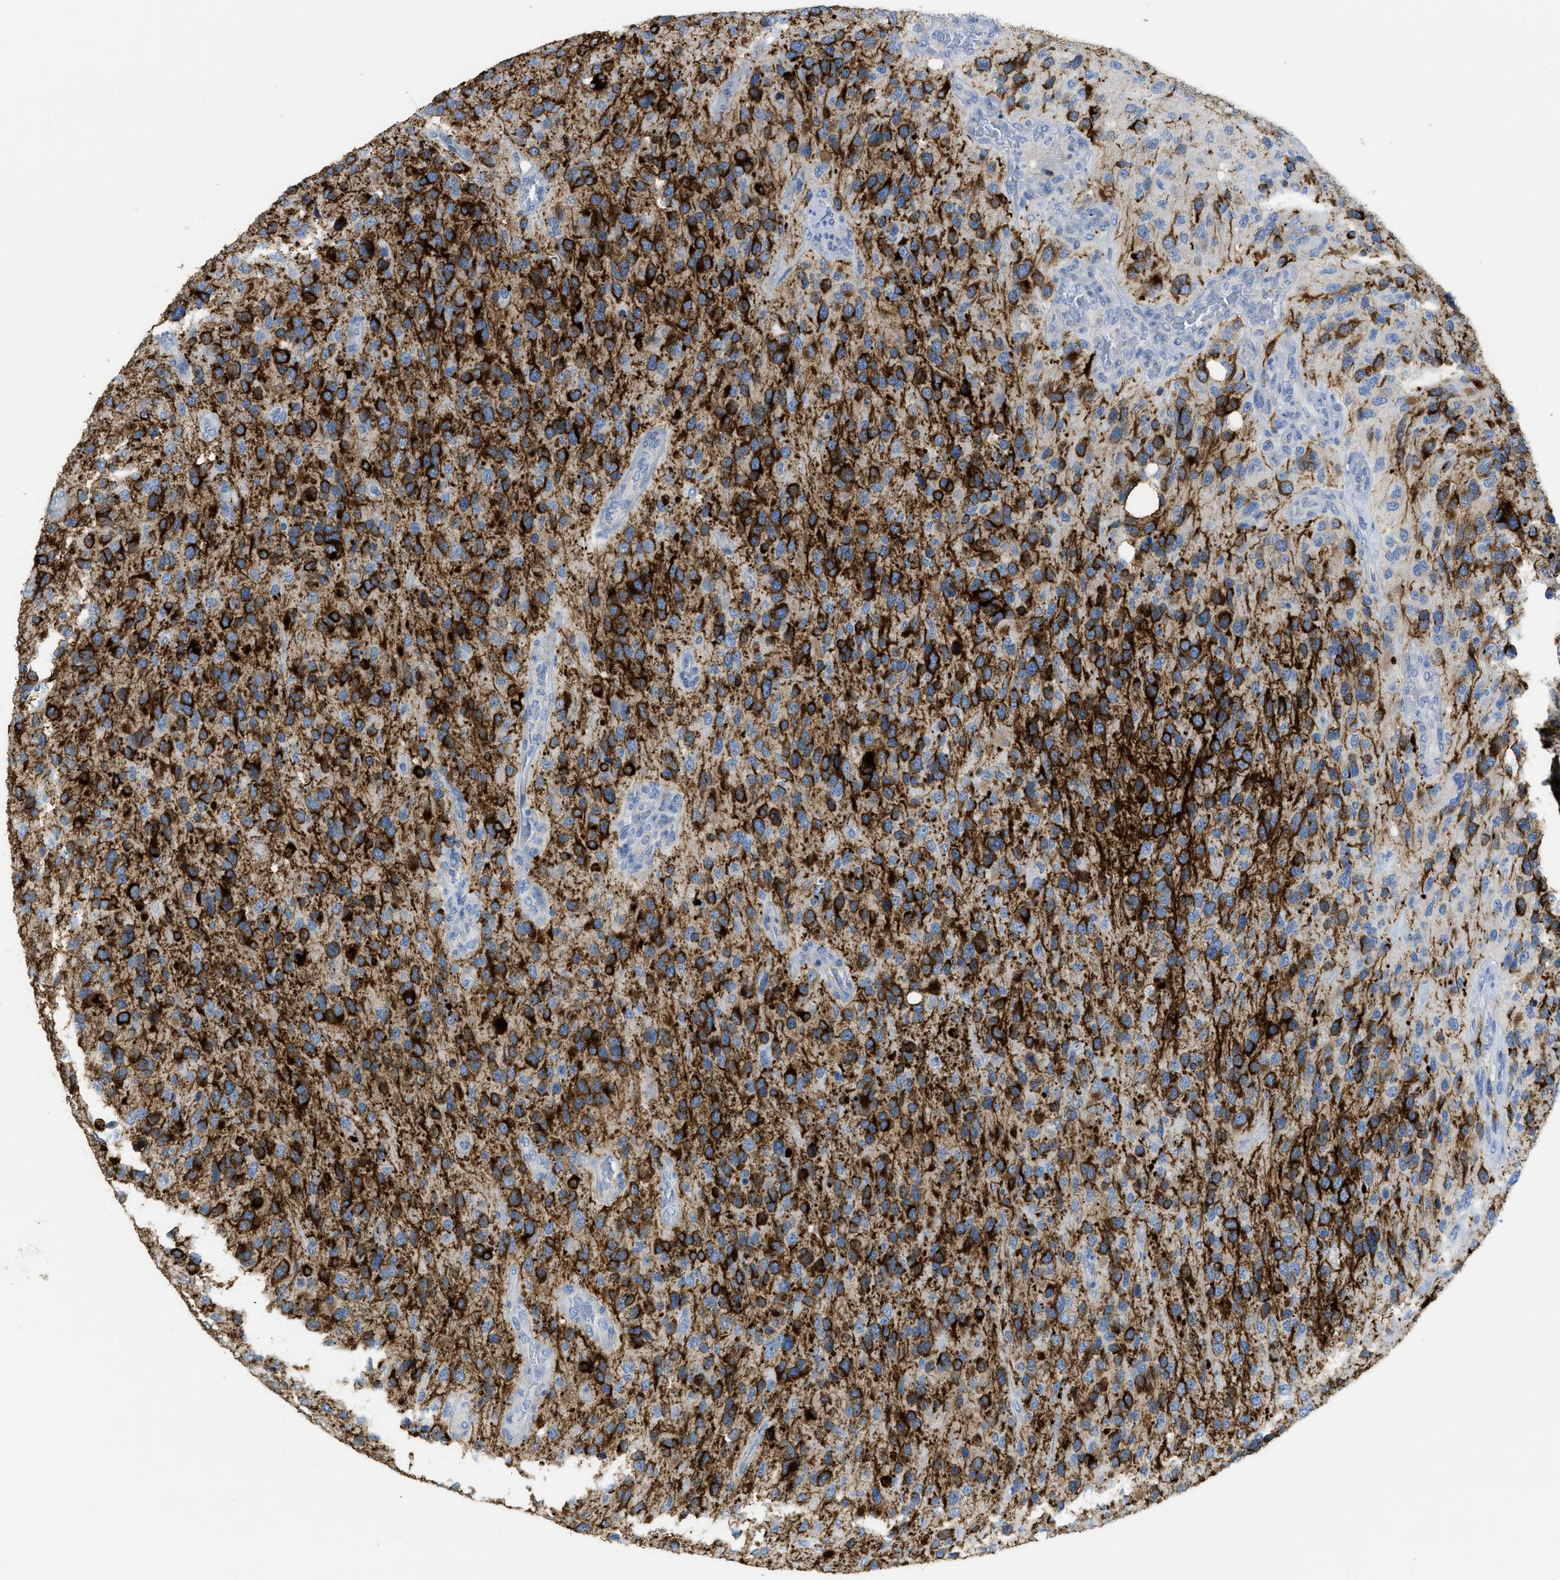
{"staining": {"intensity": "strong", "quantity": ">75%", "location": "cytoplasmic/membranous"}, "tissue": "glioma", "cell_type": "Tumor cells", "image_type": "cancer", "snomed": [{"axis": "morphology", "description": "Glioma, malignant, High grade"}, {"axis": "topography", "description": "Brain"}], "caption": "Tumor cells show high levels of strong cytoplasmic/membranous staining in about >75% of cells in glioma.", "gene": "CNNM4", "patient": {"sex": "female", "age": 58}}